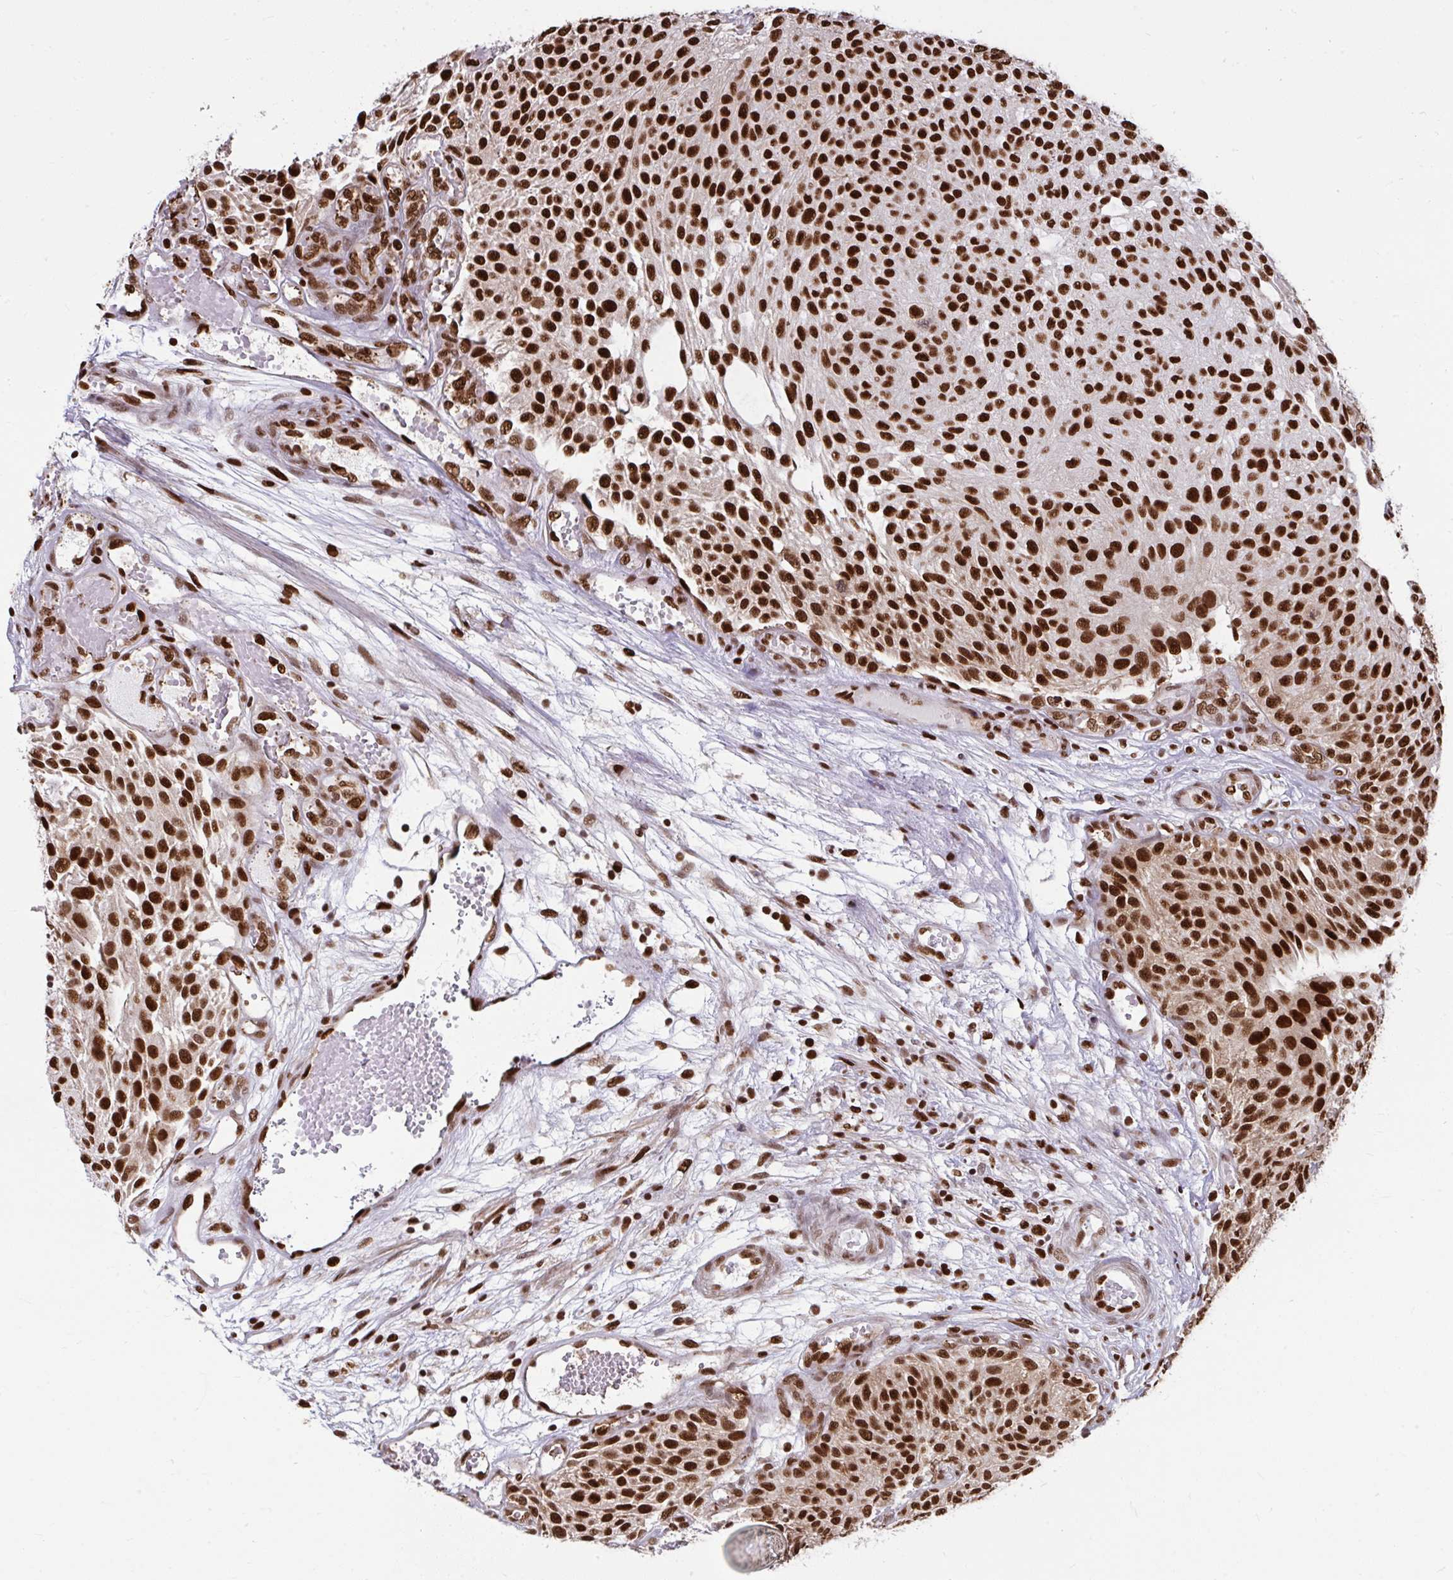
{"staining": {"intensity": "strong", "quantity": ">75%", "location": "nuclear"}, "tissue": "urothelial cancer", "cell_type": "Tumor cells", "image_type": "cancer", "snomed": [{"axis": "morphology", "description": "Urothelial carcinoma, NOS"}, {"axis": "topography", "description": "Urinary bladder"}], "caption": "Immunohistochemistry of transitional cell carcinoma reveals high levels of strong nuclear expression in approximately >75% of tumor cells.", "gene": "SLC35C2", "patient": {"sex": "male", "age": 84}}